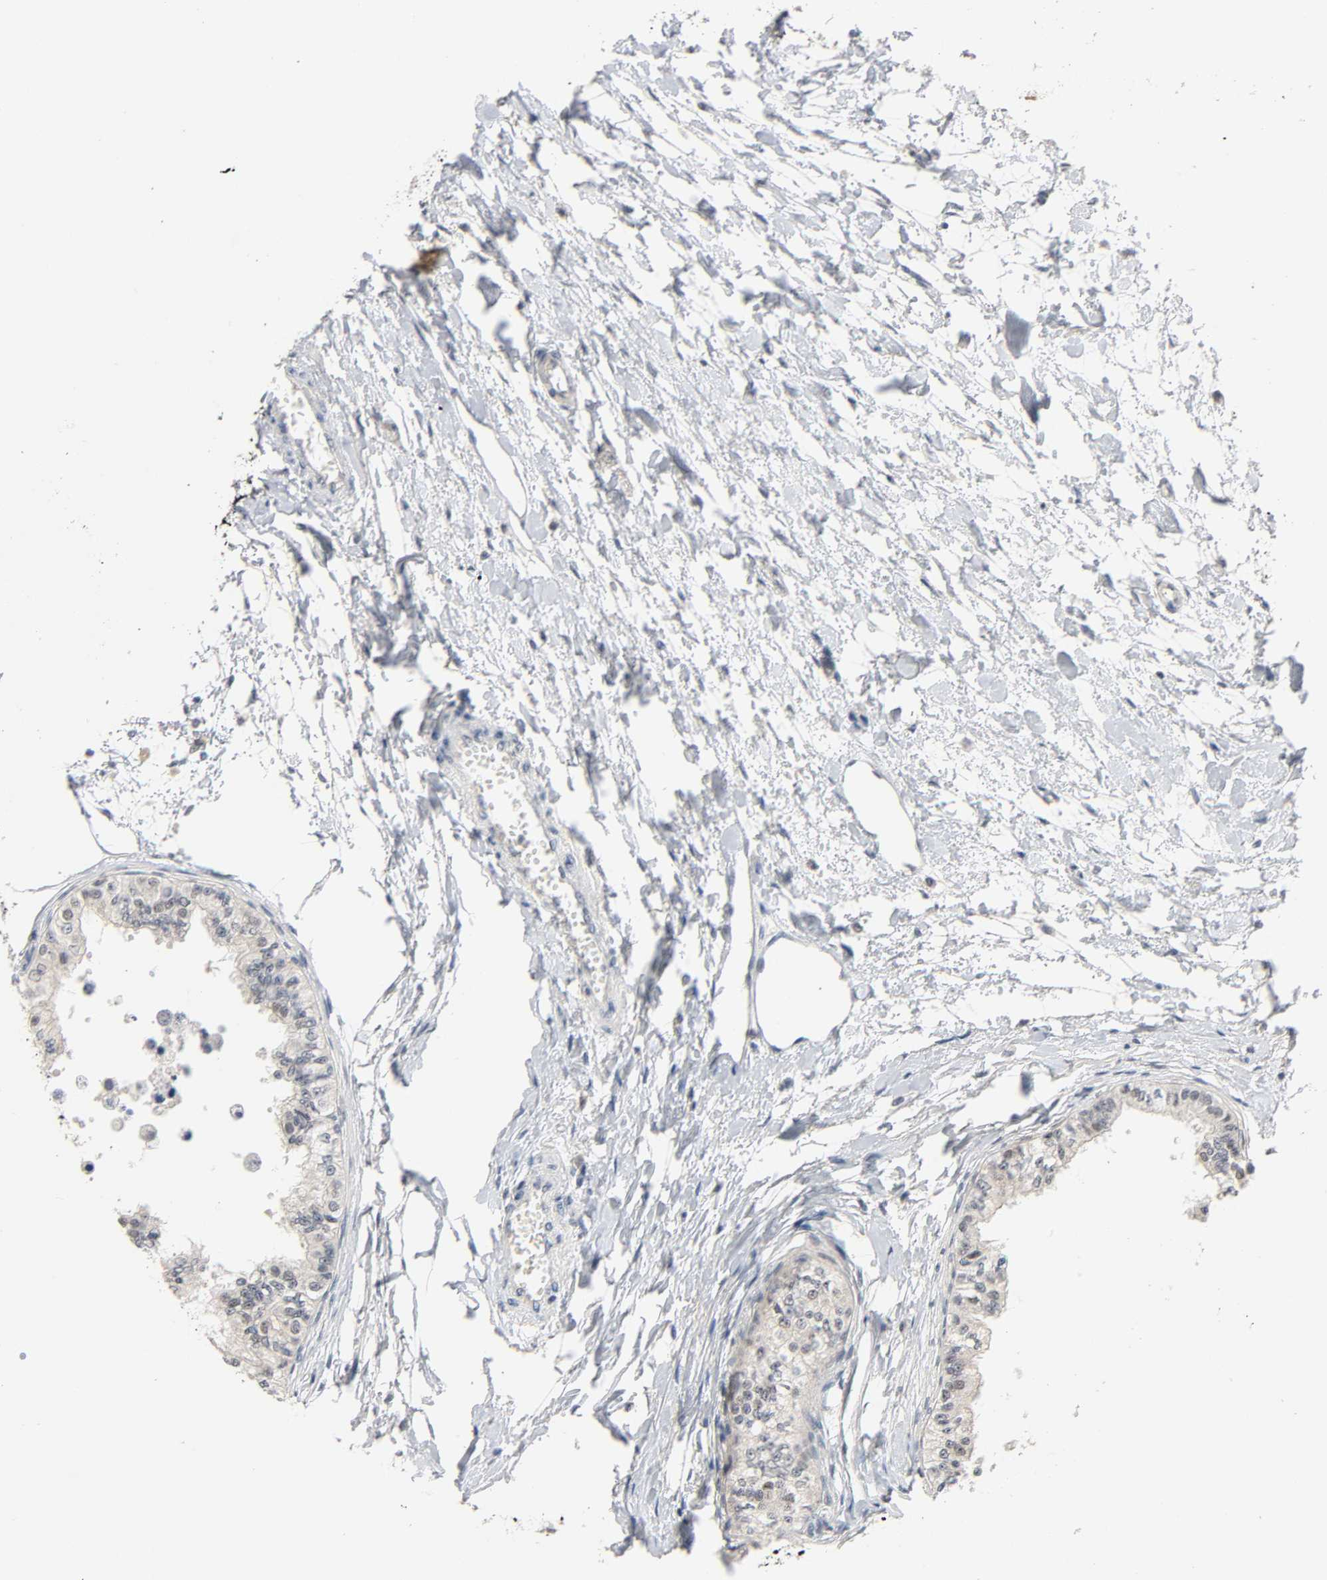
{"staining": {"intensity": "weak", "quantity": ">75%", "location": "cytoplasmic/membranous,nuclear"}, "tissue": "epididymis", "cell_type": "Glandular cells", "image_type": "normal", "snomed": [{"axis": "morphology", "description": "Normal tissue, NOS"}, {"axis": "morphology", "description": "Adenocarcinoma, metastatic, NOS"}, {"axis": "topography", "description": "Testis"}, {"axis": "topography", "description": "Epididymis"}], "caption": "Weak cytoplasmic/membranous,nuclear protein staining is appreciated in about >75% of glandular cells in epididymis. (DAB (3,3'-diaminobenzidine) IHC with brightfield microscopy, high magnification).", "gene": "MAPKAPK5", "patient": {"sex": "male", "age": 26}}